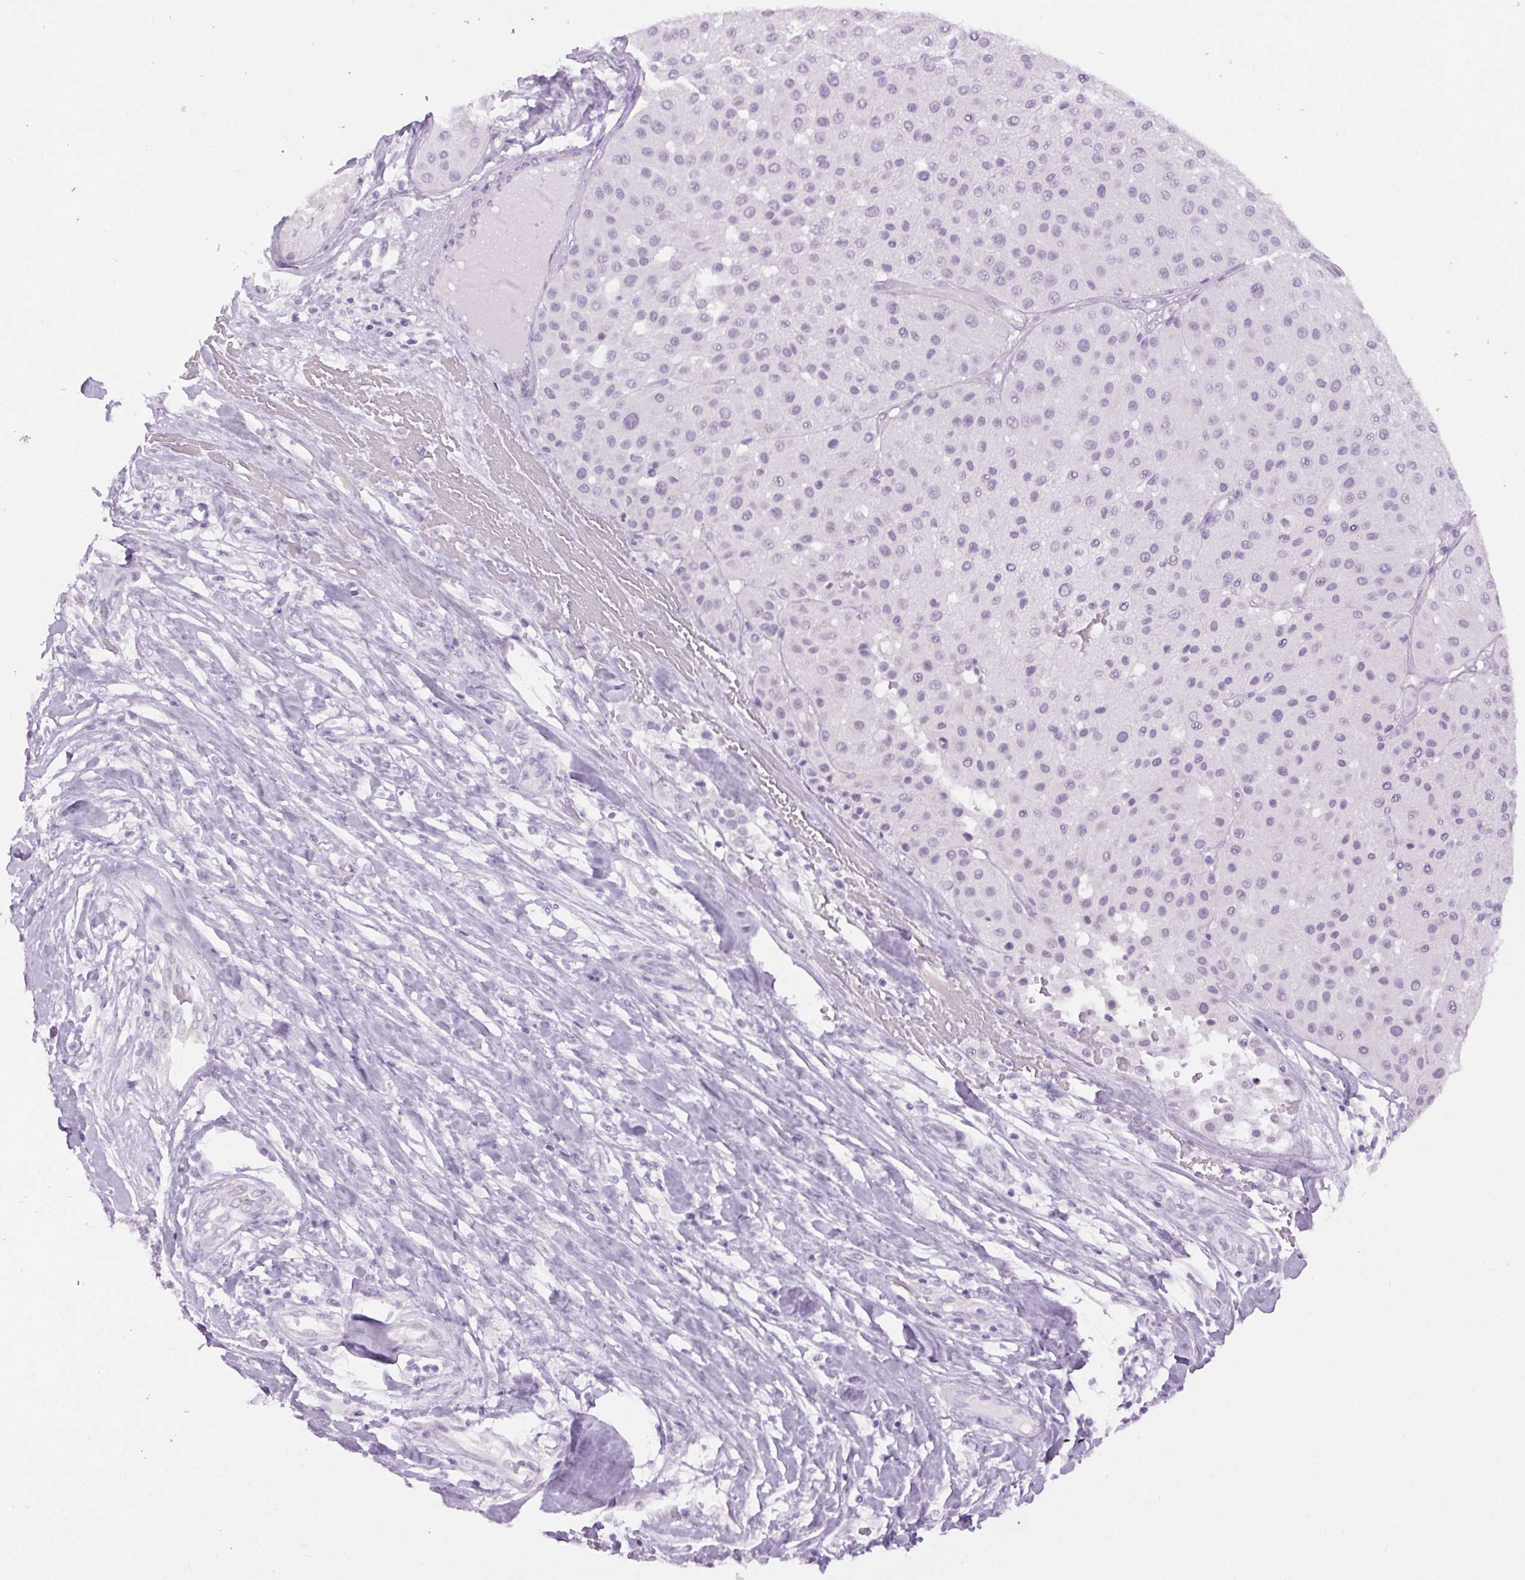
{"staining": {"intensity": "negative", "quantity": "none", "location": "none"}, "tissue": "melanoma", "cell_type": "Tumor cells", "image_type": "cancer", "snomed": [{"axis": "morphology", "description": "Malignant melanoma, Metastatic site"}, {"axis": "topography", "description": "Smooth muscle"}], "caption": "Tumor cells are negative for protein expression in human malignant melanoma (metastatic site). (DAB immunohistochemistry with hematoxylin counter stain).", "gene": "BEND2", "patient": {"sex": "male", "age": 41}}